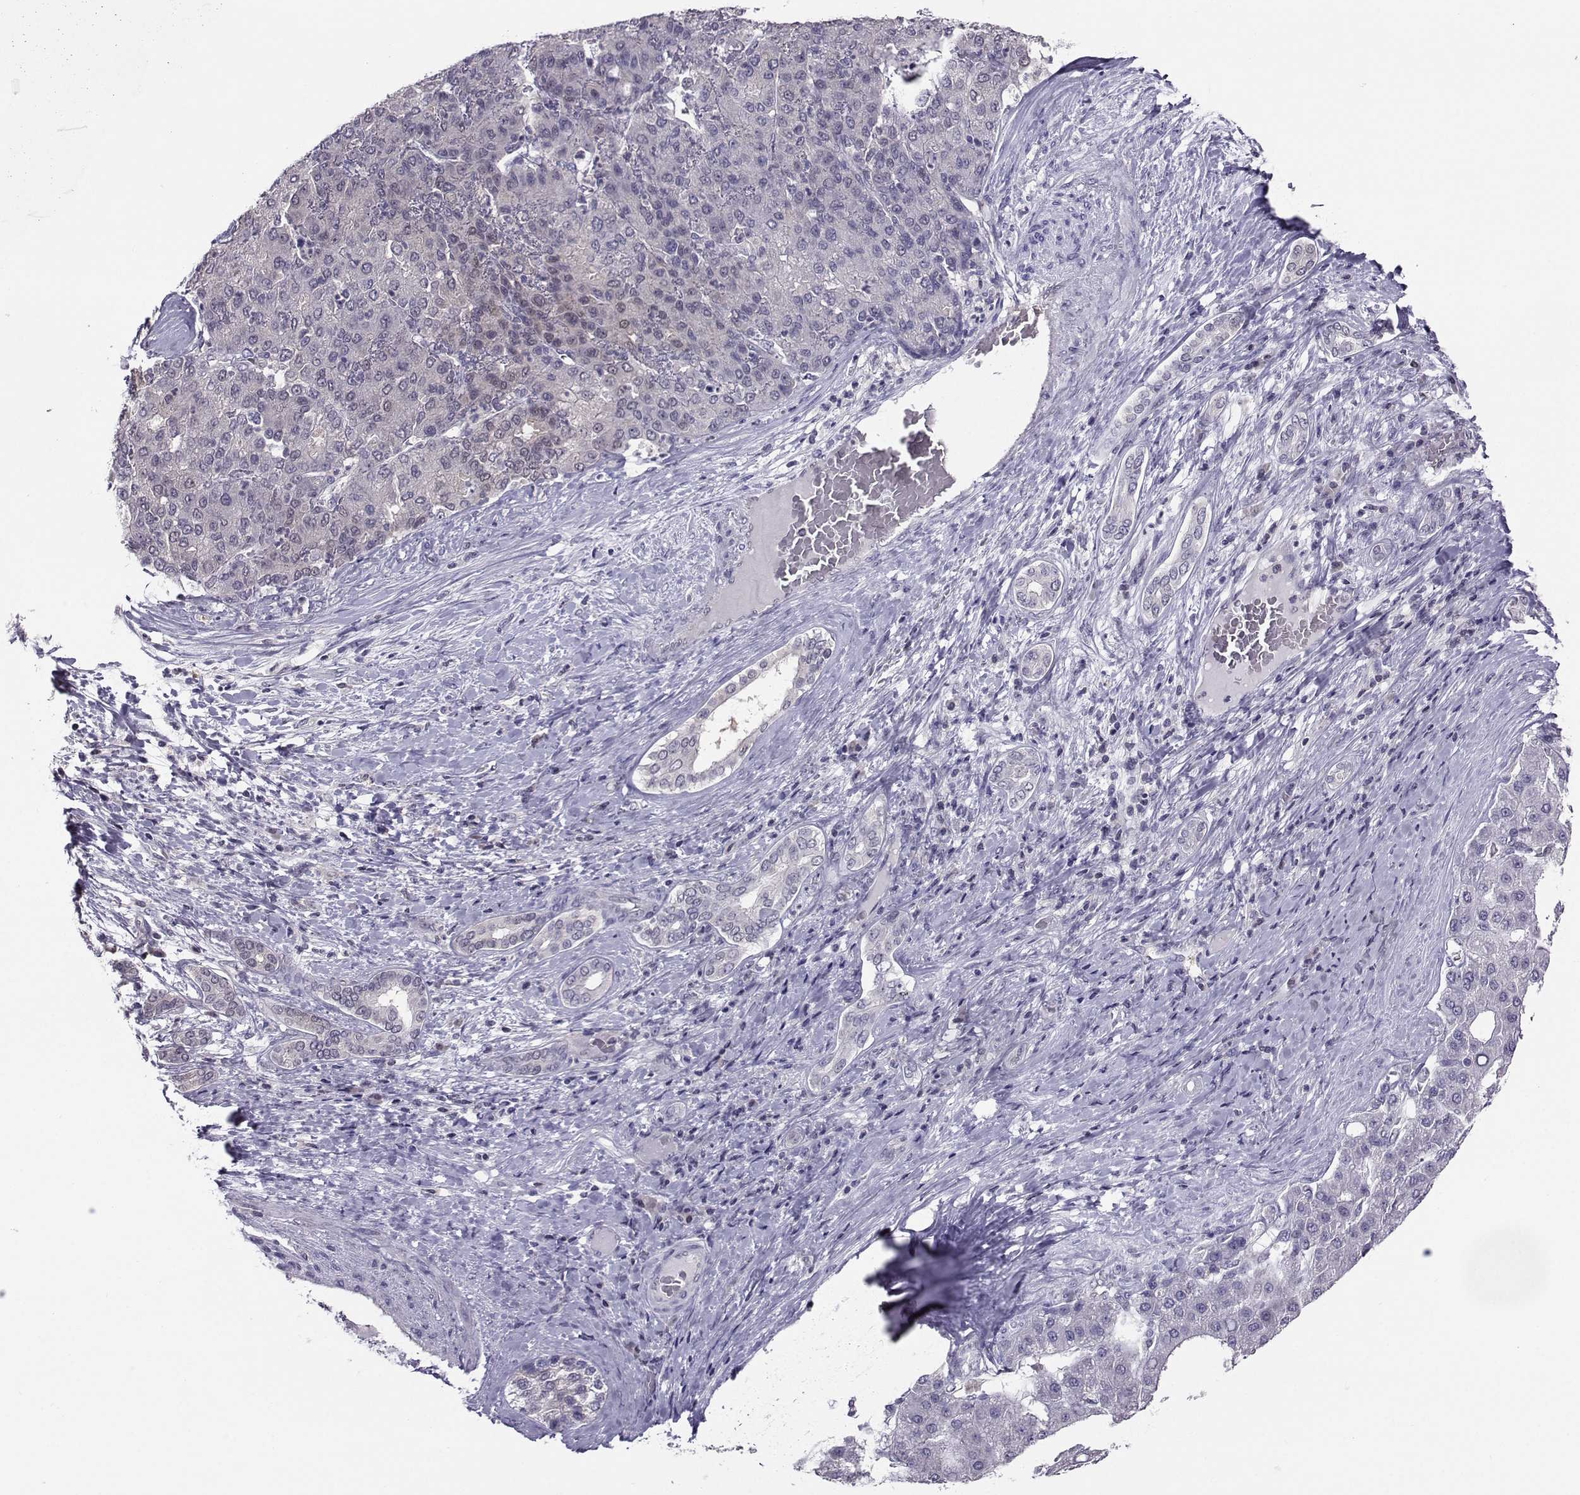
{"staining": {"intensity": "negative", "quantity": "none", "location": "none"}, "tissue": "liver cancer", "cell_type": "Tumor cells", "image_type": "cancer", "snomed": [{"axis": "morphology", "description": "Carcinoma, Hepatocellular, NOS"}, {"axis": "topography", "description": "Liver"}], "caption": "This is a histopathology image of IHC staining of hepatocellular carcinoma (liver), which shows no positivity in tumor cells.", "gene": "PGK1", "patient": {"sex": "male", "age": 65}}